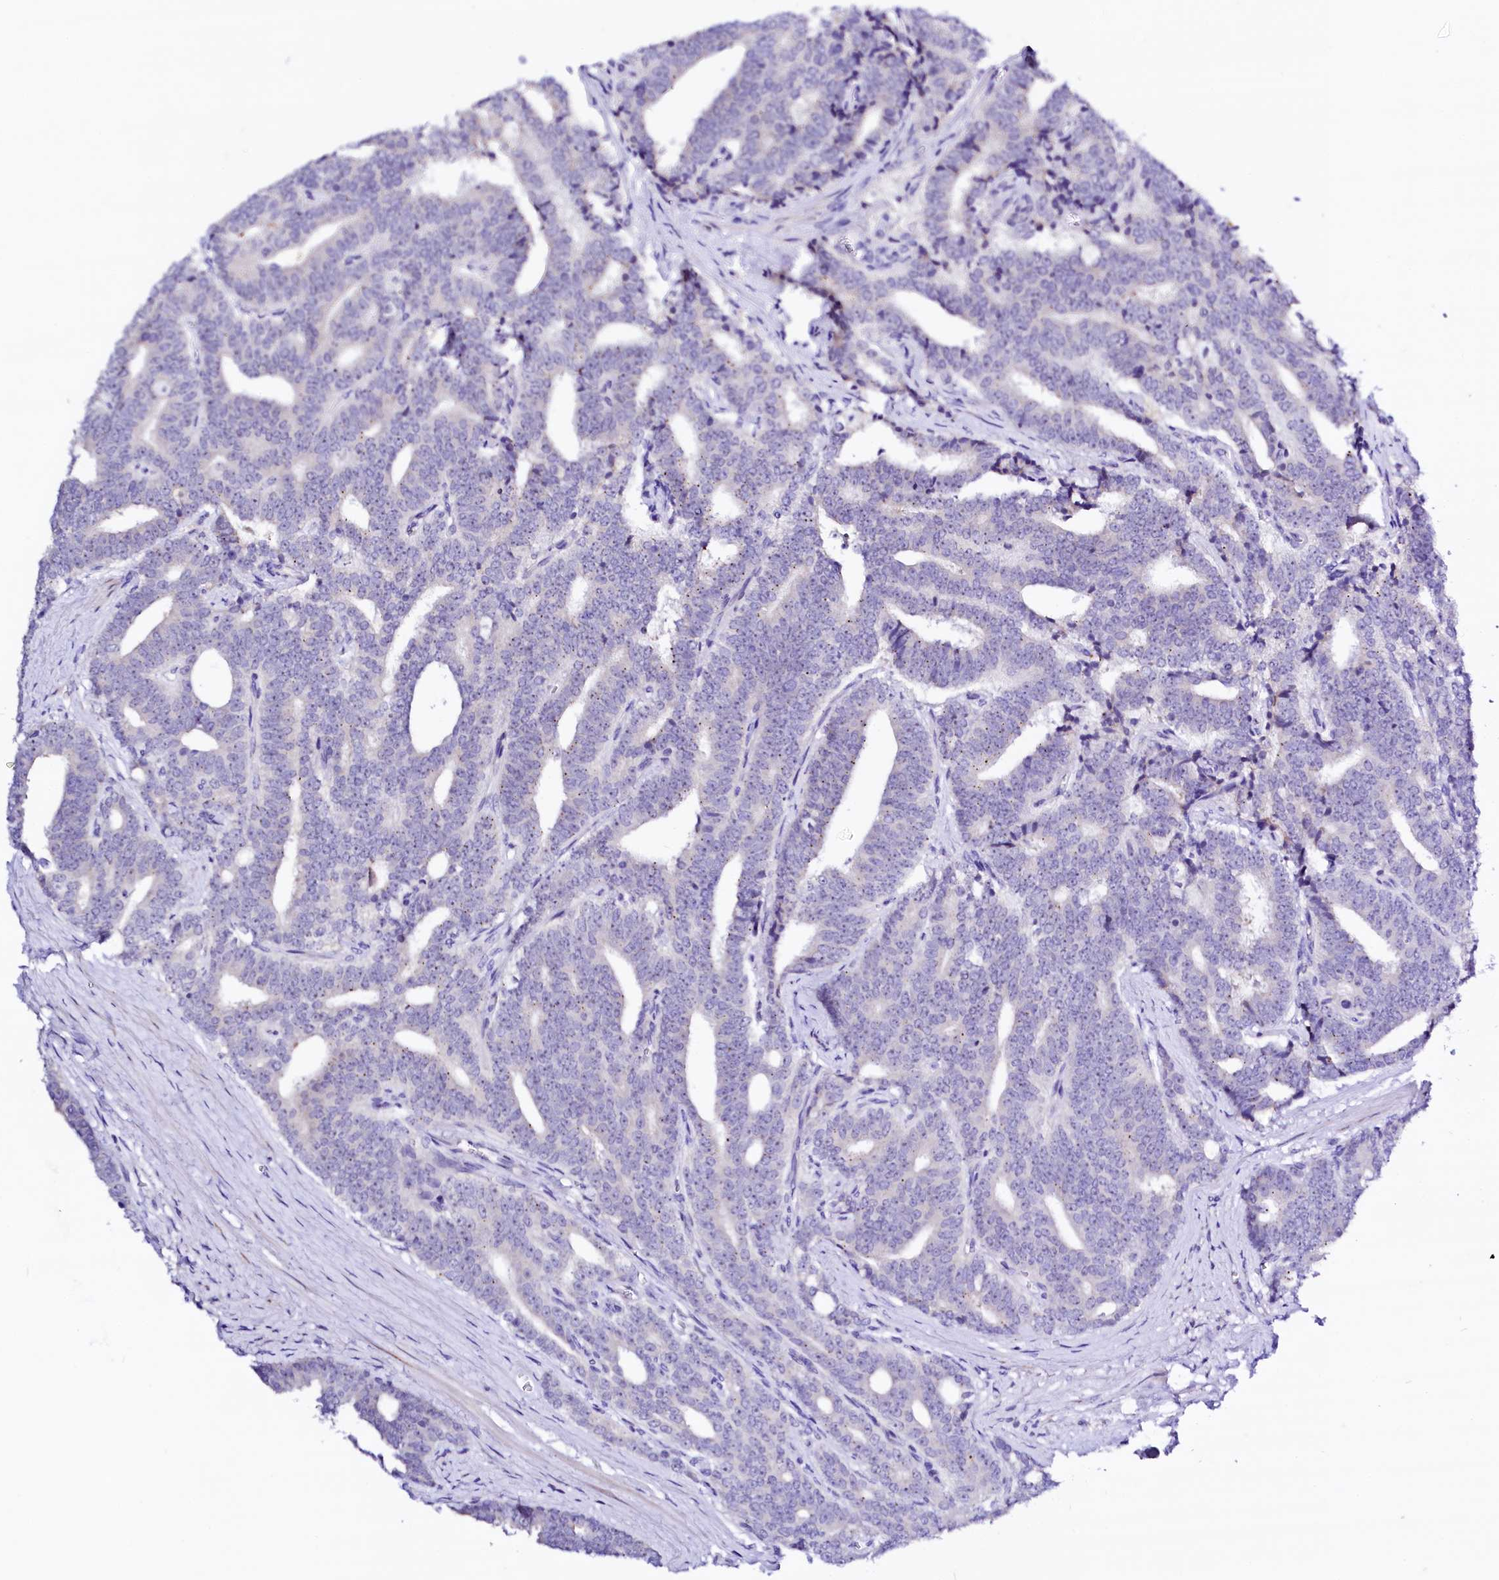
{"staining": {"intensity": "negative", "quantity": "none", "location": "none"}, "tissue": "prostate cancer", "cell_type": "Tumor cells", "image_type": "cancer", "snomed": [{"axis": "morphology", "description": "Adenocarcinoma, High grade"}, {"axis": "topography", "description": "Prostate and seminal vesicle, NOS"}], "caption": "This is an immunohistochemistry histopathology image of prostate cancer (adenocarcinoma (high-grade)). There is no expression in tumor cells.", "gene": "BTBD16", "patient": {"sex": "male", "age": 67}}